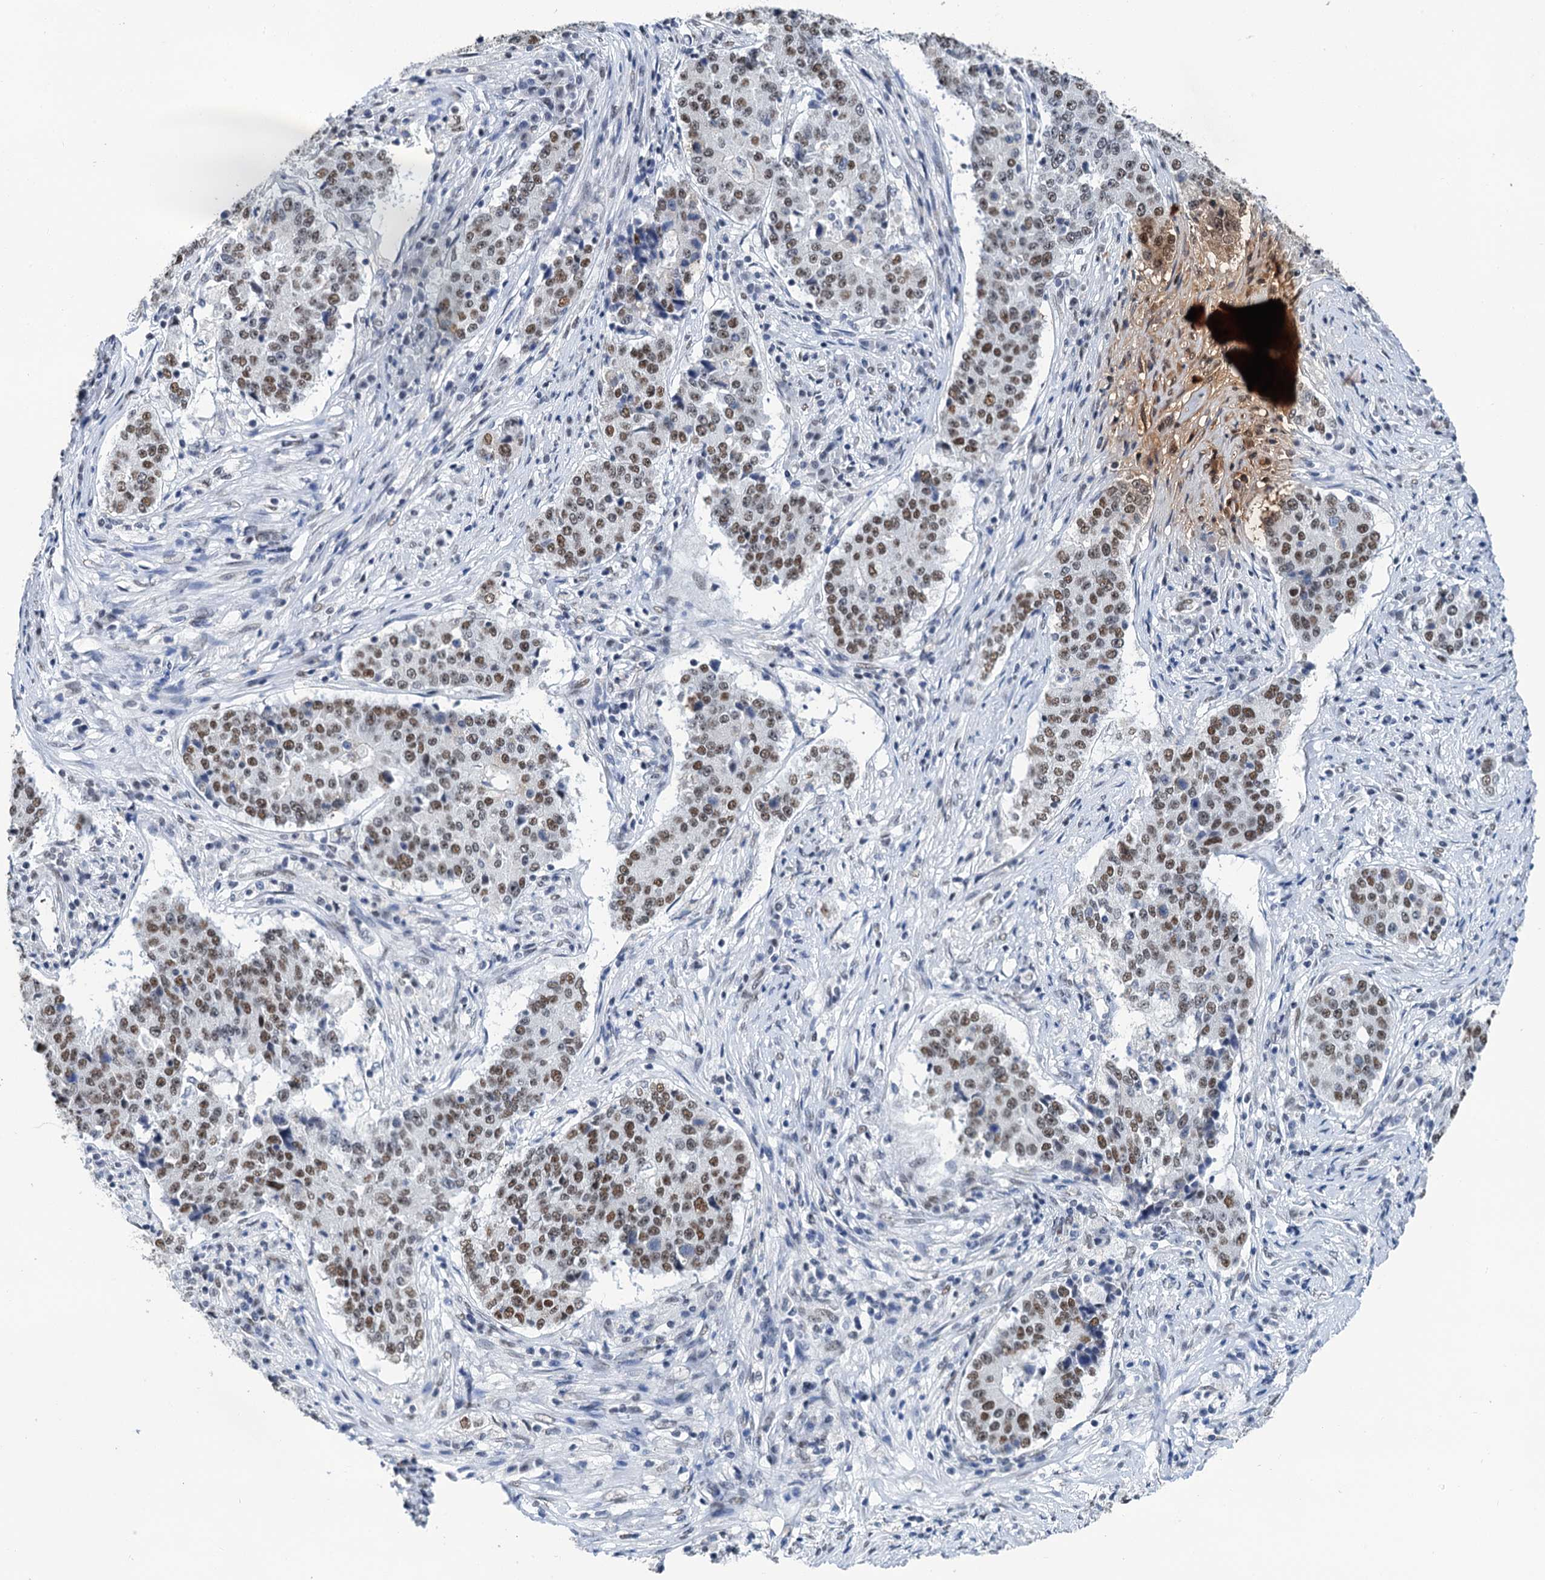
{"staining": {"intensity": "moderate", "quantity": ">75%", "location": "nuclear"}, "tissue": "stomach cancer", "cell_type": "Tumor cells", "image_type": "cancer", "snomed": [{"axis": "morphology", "description": "Adenocarcinoma, NOS"}, {"axis": "topography", "description": "Stomach"}], "caption": "Brown immunohistochemical staining in human stomach adenocarcinoma reveals moderate nuclear expression in approximately >75% of tumor cells.", "gene": "SLTM", "patient": {"sex": "male", "age": 59}}